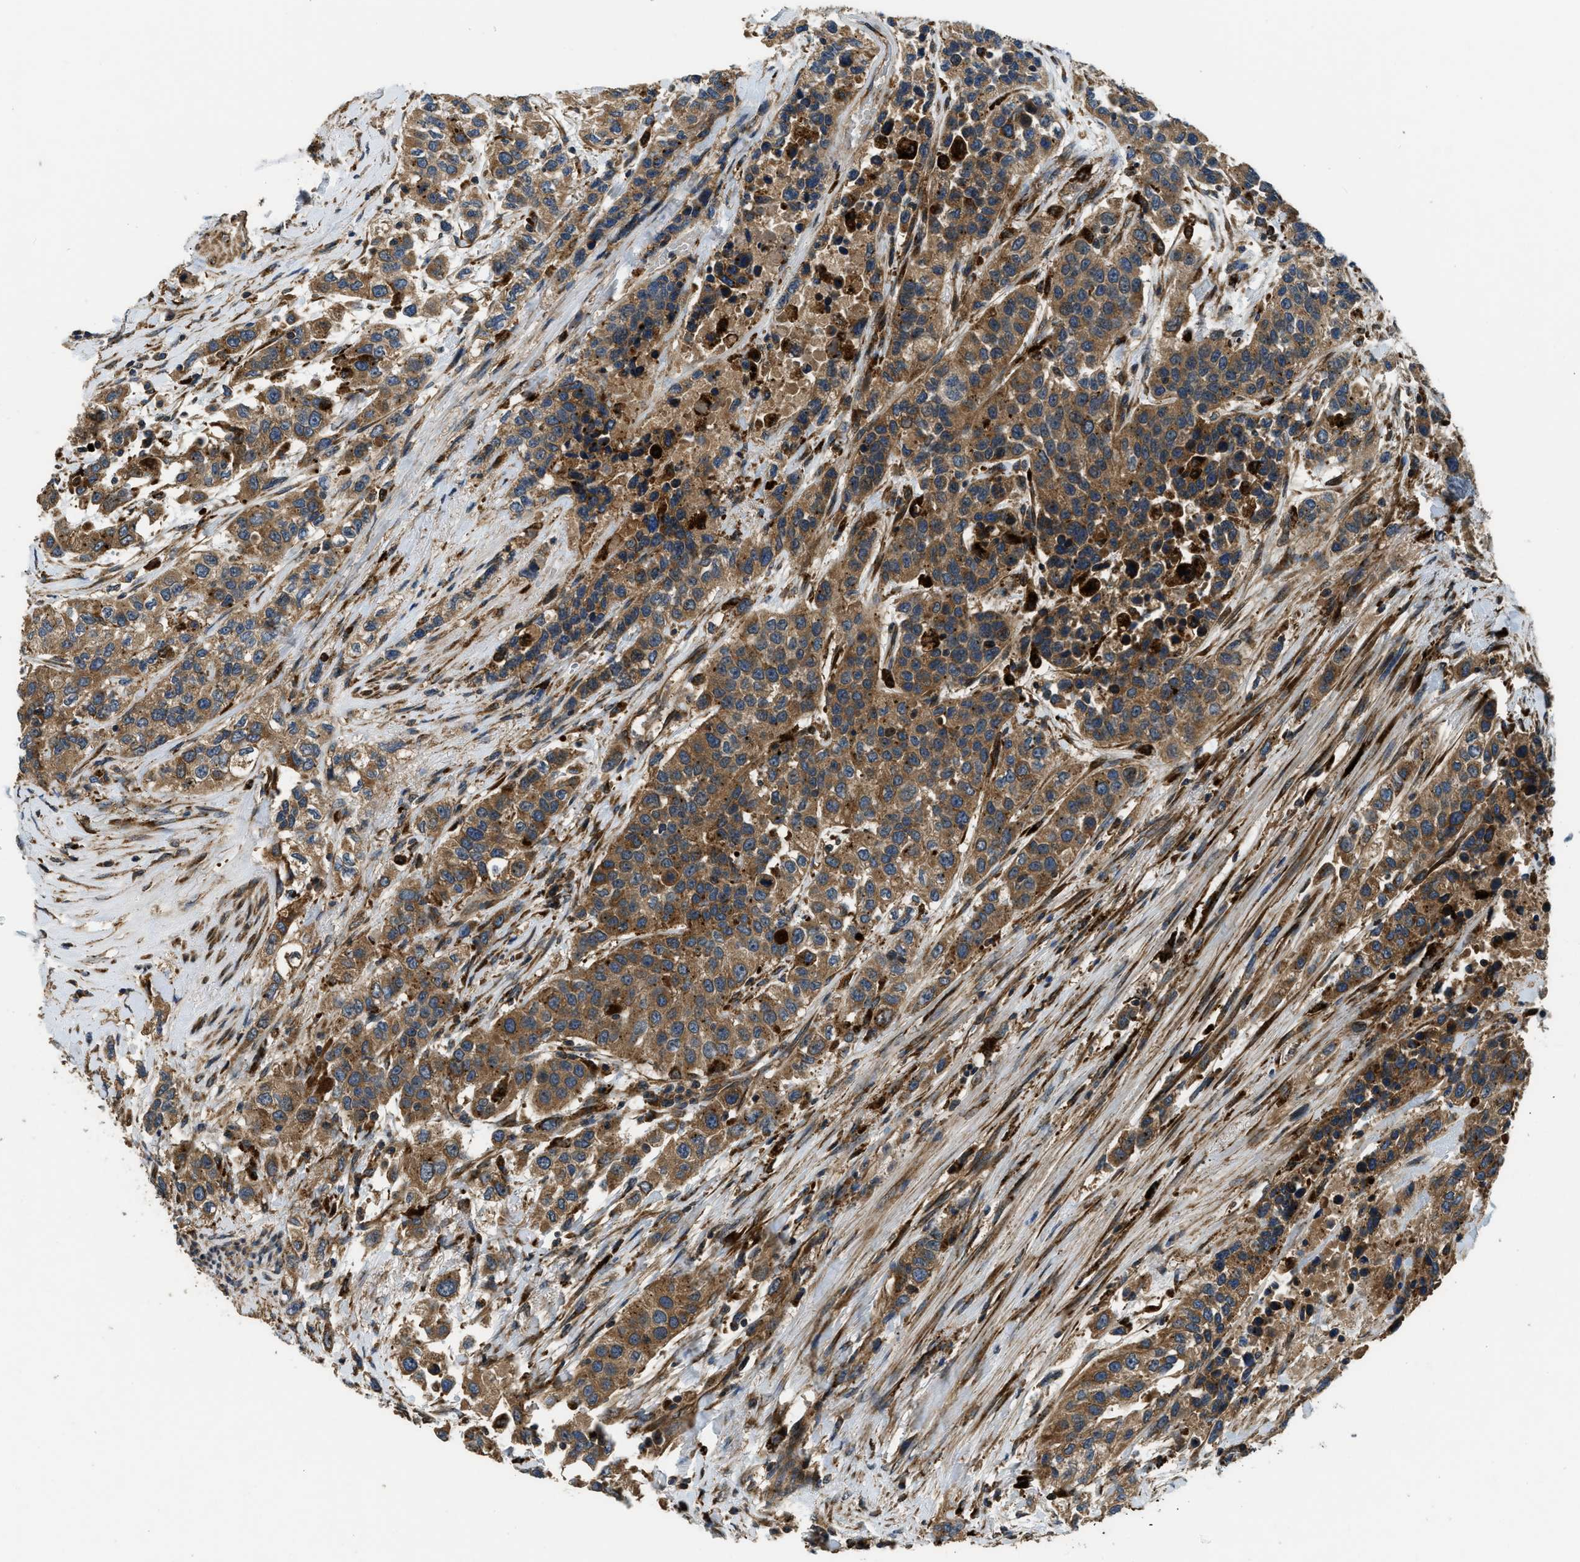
{"staining": {"intensity": "moderate", "quantity": ">75%", "location": "cytoplasmic/membranous"}, "tissue": "urothelial cancer", "cell_type": "Tumor cells", "image_type": "cancer", "snomed": [{"axis": "morphology", "description": "Urothelial carcinoma, High grade"}, {"axis": "topography", "description": "Urinary bladder"}], "caption": "An IHC image of neoplastic tissue is shown. Protein staining in brown highlights moderate cytoplasmic/membranous positivity in urothelial carcinoma (high-grade) within tumor cells.", "gene": "GGH", "patient": {"sex": "female", "age": 80}}